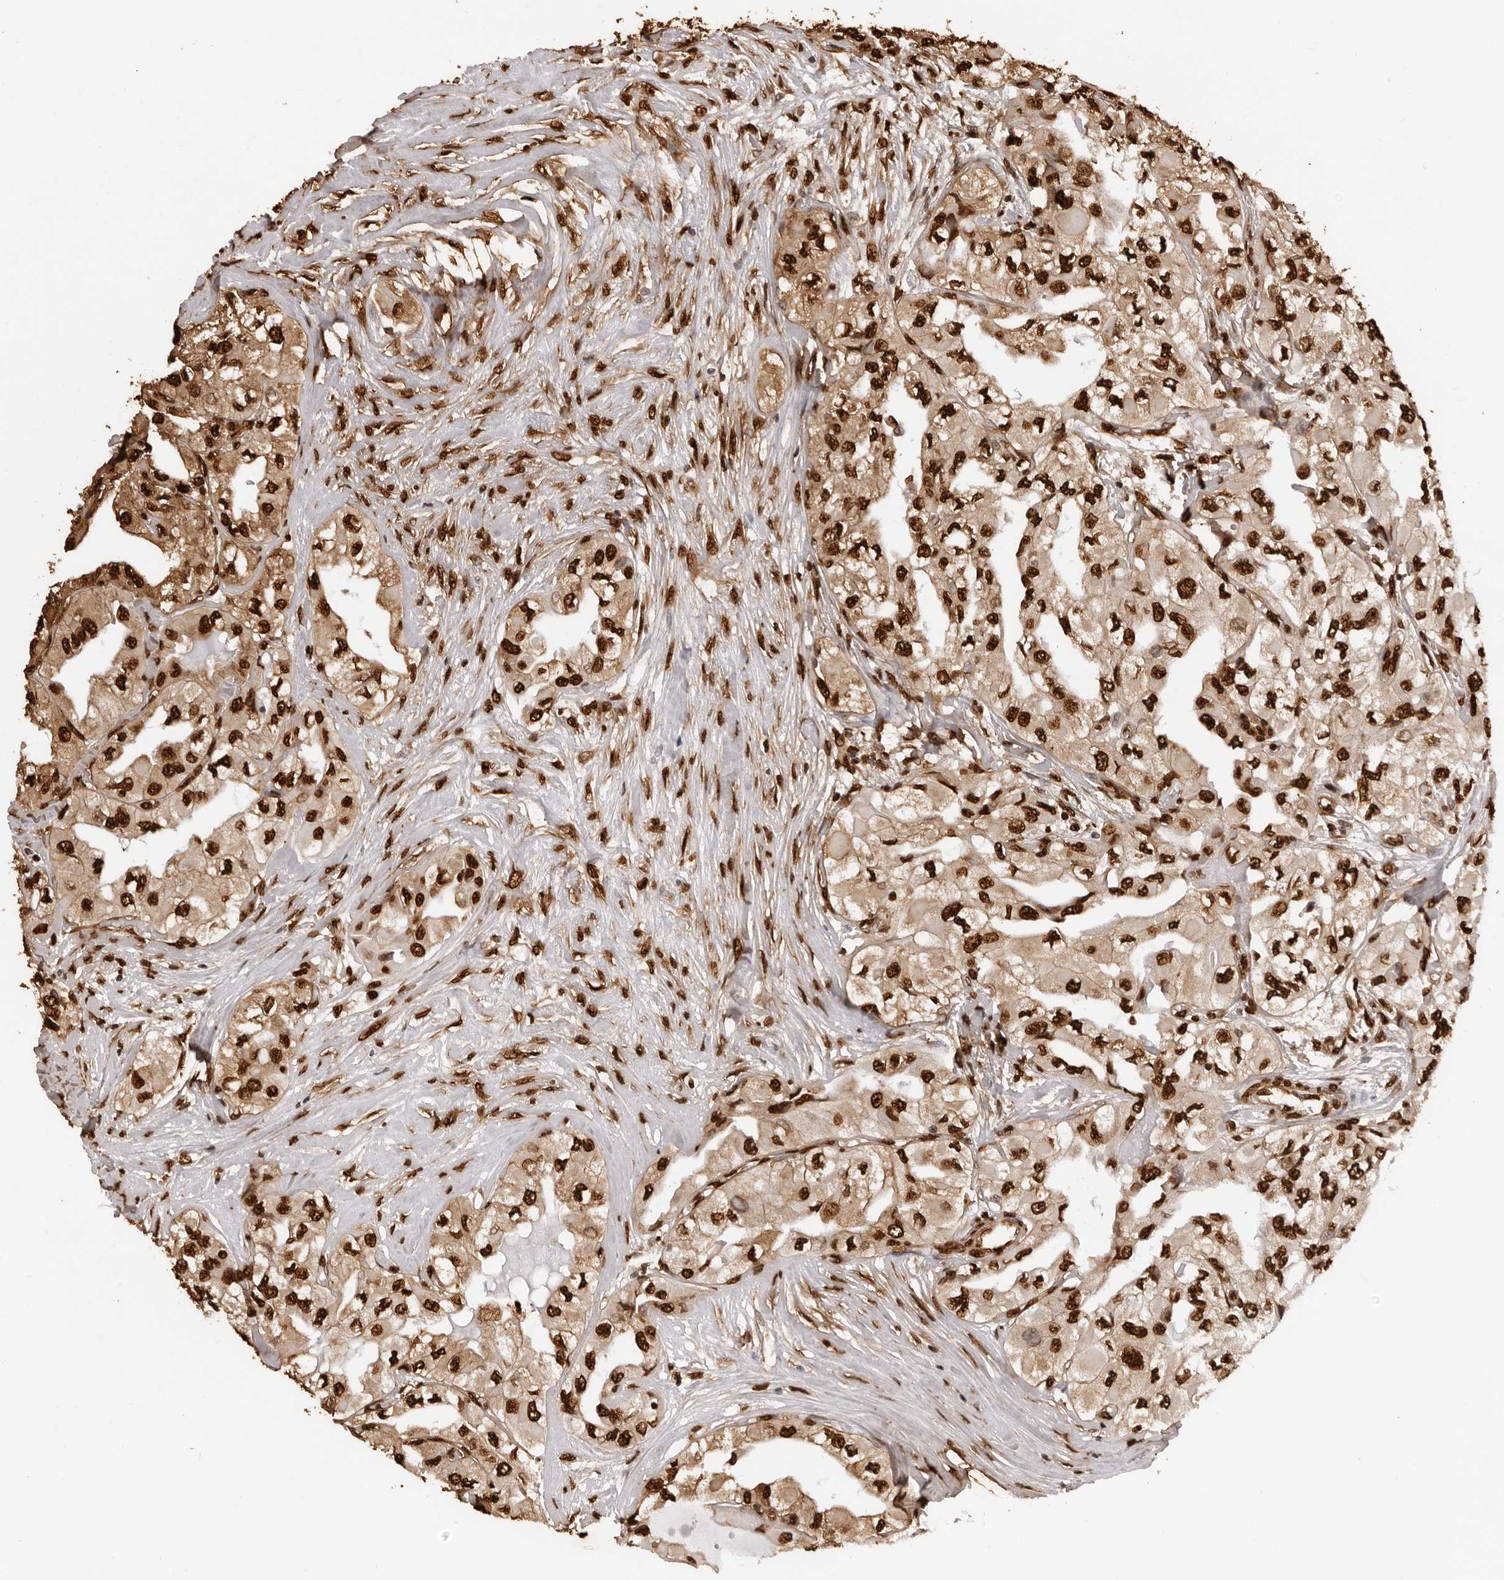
{"staining": {"intensity": "strong", "quantity": ">75%", "location": "nuclear"}, "tissue": "thyroid cancer", "cell_type": "Tumor cells", "image_type": "cancer", "snomed": [{"axis": "morphology", "description": "Papillary adenocarcinoma, NOS"}, {"axis": "topography", "description": "Thyroid gland"}], "caption": "An immunohistochemistry histopathology image of neoplastic tissue is shown. Protein staining in brown shows strong nuclear positivity in thyroid cancer (papillary adenocarcinoma) within tumor cells.", "gene": "ZFP91", "patient": {"sex": "female", "age": 59}}